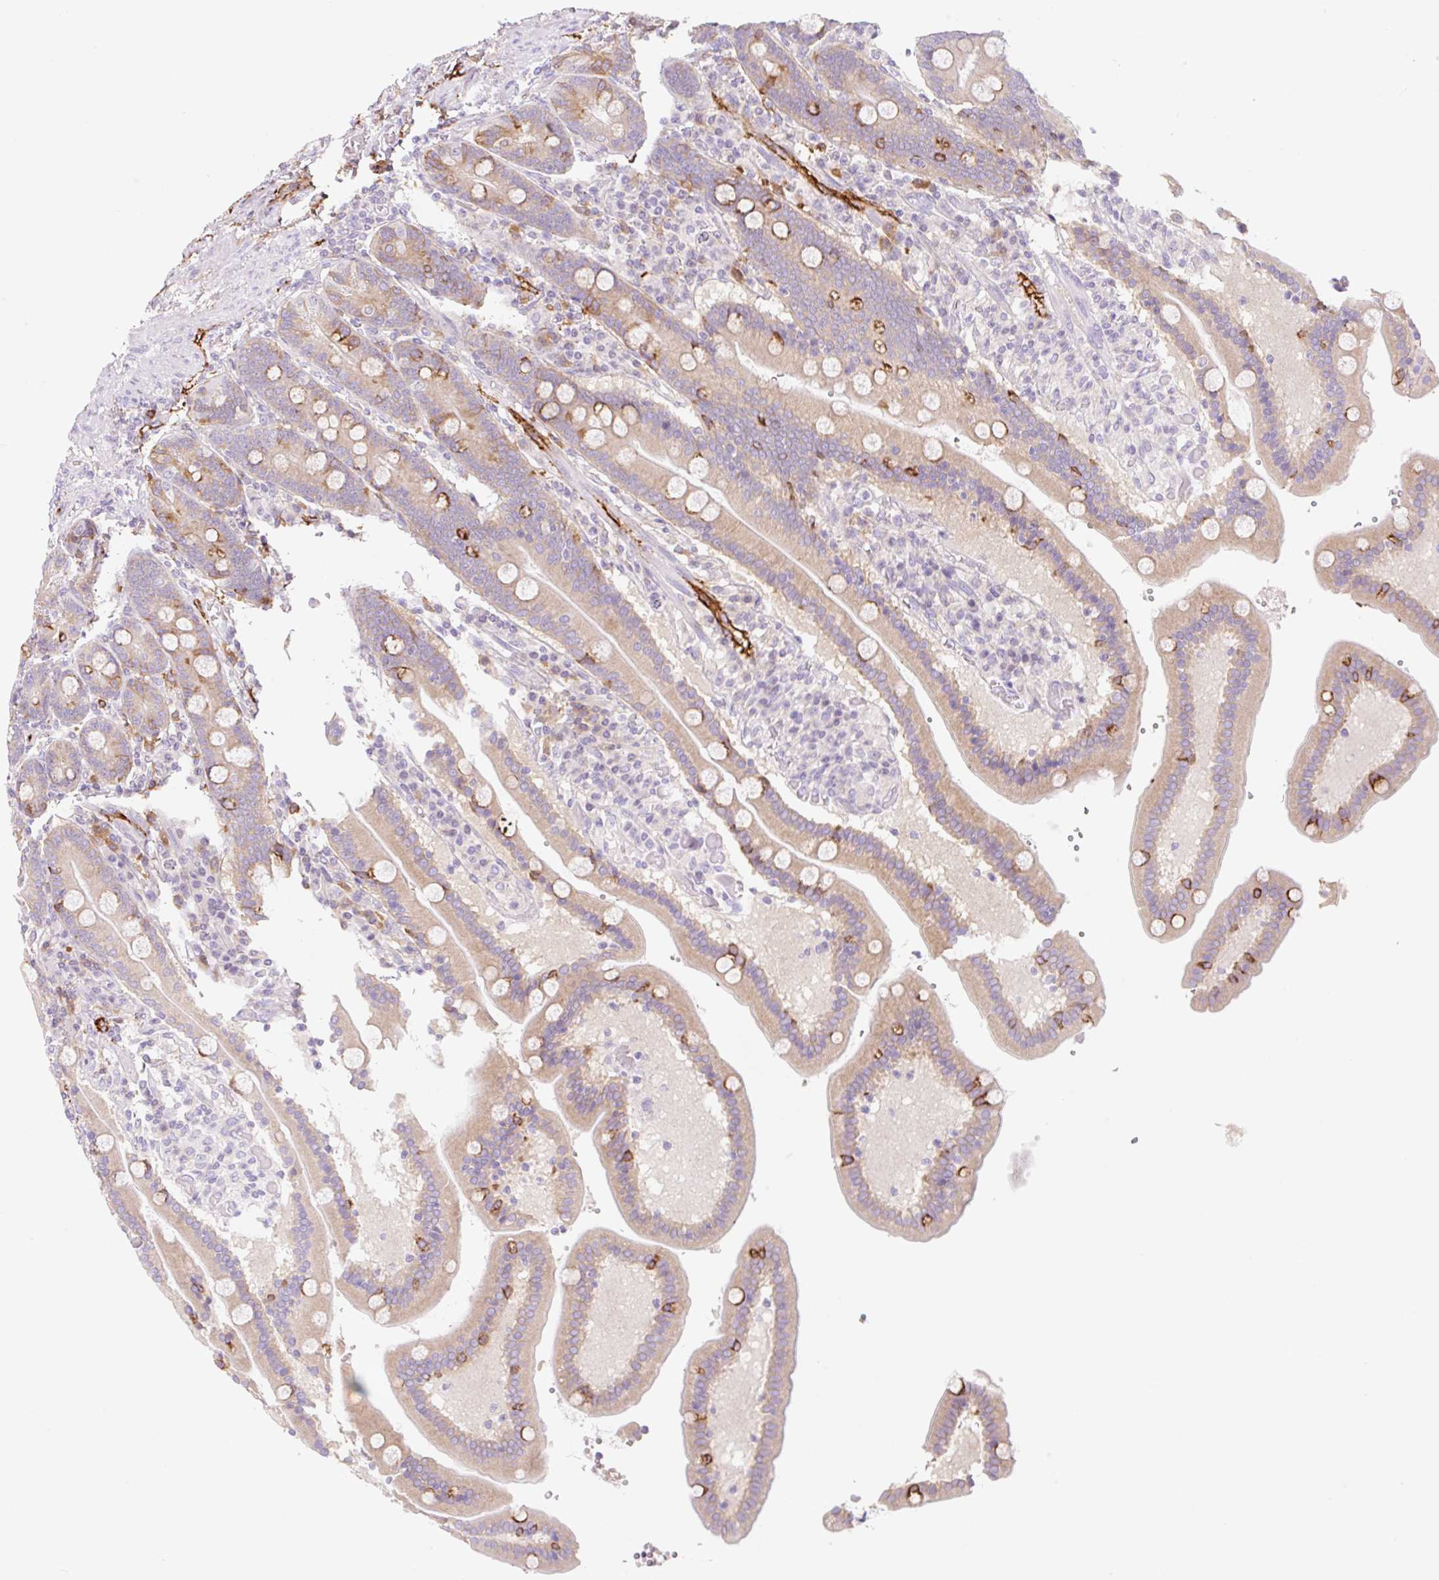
{"staining": {"intensity": "weak", "quantity": "25%-75%", "location": "cytoplasmic/membranous"}, "tissue": "duodenum", "cell_type": "Glandular cells", "image_type": "normal", "snomed": [{"axis": "morphology", "description": "Normal tissue, NOS"}, {"axis": "topography", "description": "Duodenum"}], "caption": "Unremarkable duodenum exhibits weak cytoplasmic/membranous expression in approximately 25%-75% of glandular cells, visualized by immunohistochemistry.", "gene": "LYVE1", "patient": {"sex": "female", "age": 62}}